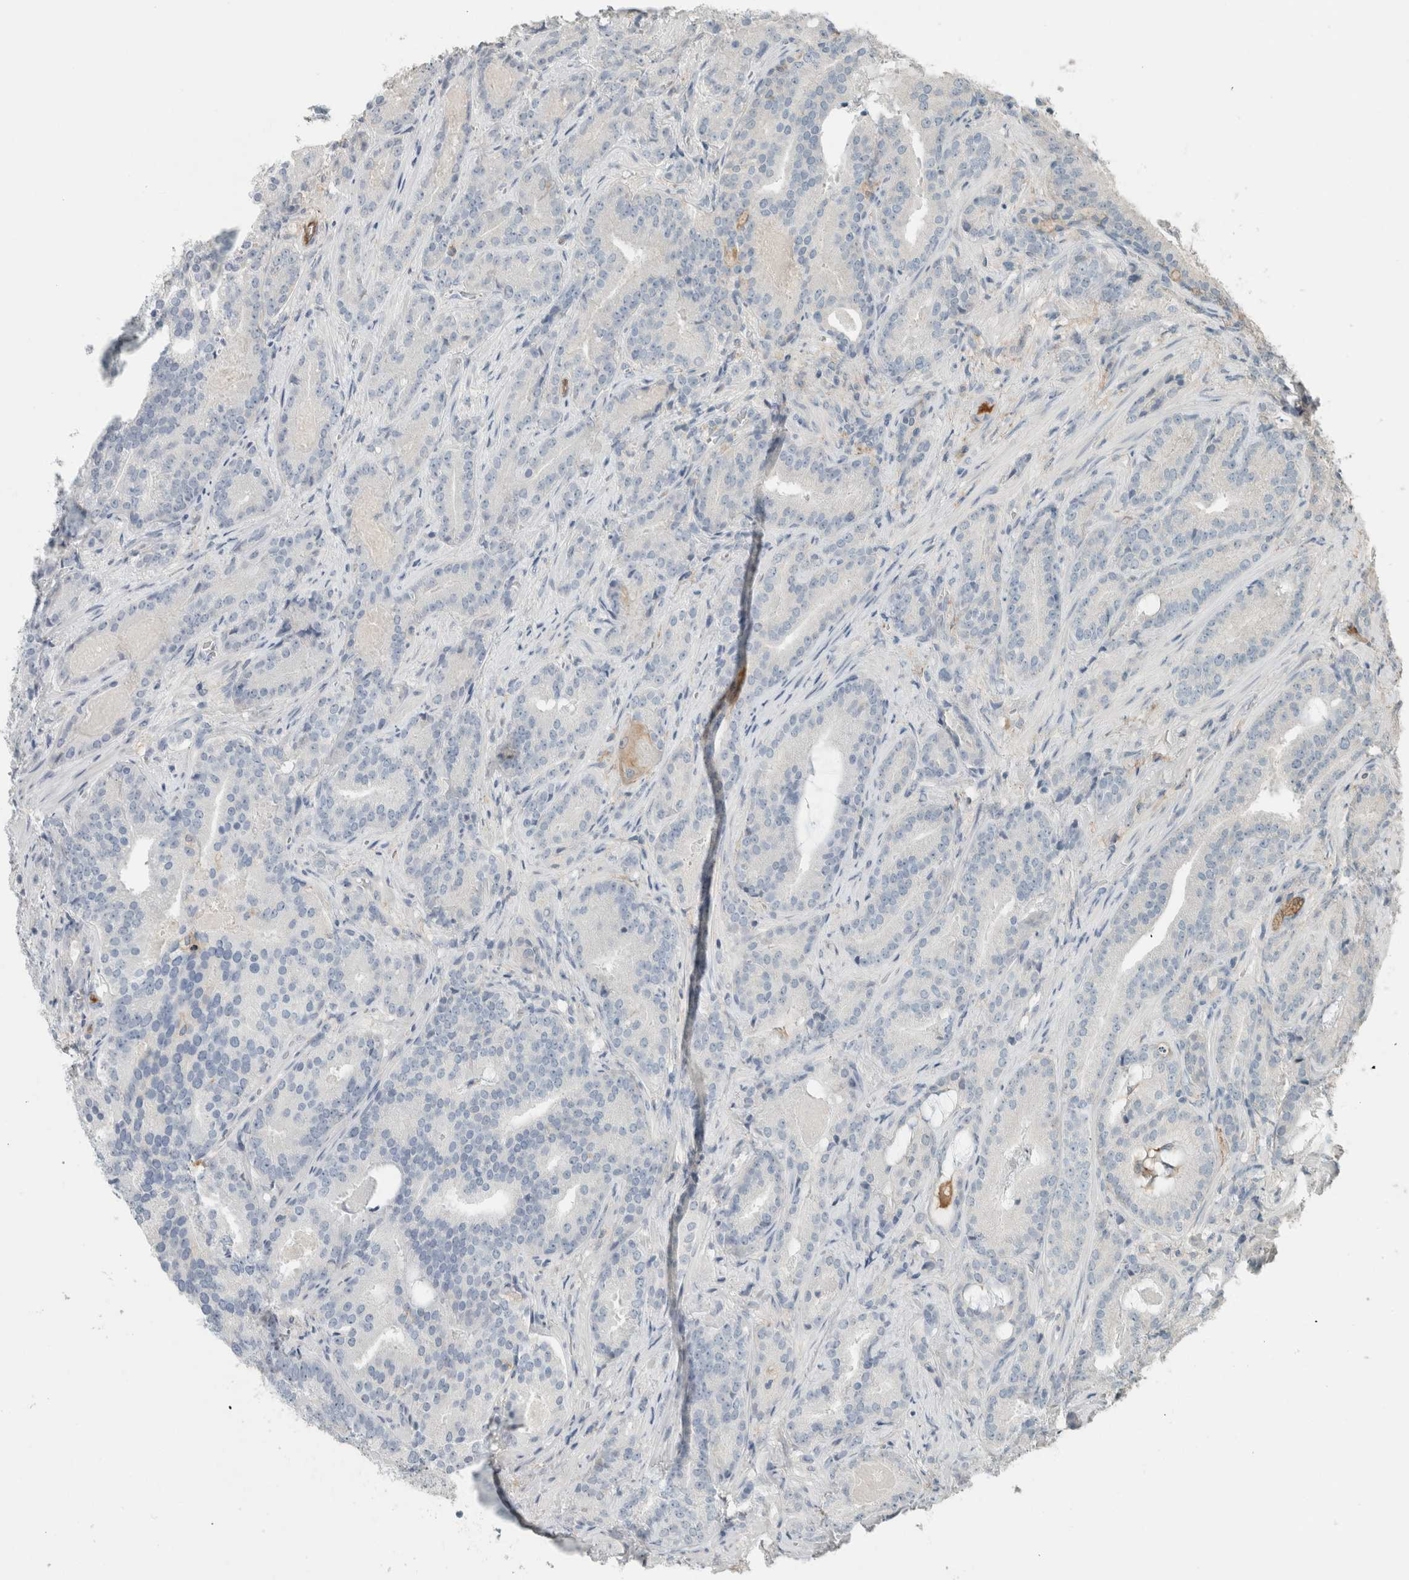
{"staining": {"intensity": "negative", "quantity": "none", "location": "none"}, "tissue": "prostate cancer", "cell_type": "Tumor cells", "image_type": "cancer", "snomed": [{"axis": "morphology", "description": "Adenocarcinoma, Low grade"}, {"axis": "topography", "description": "Prostate"}], "caption": "Tumor cells are negative for brown protein staining in prostate cancer (adenocarcinoma (low-grade)).", "gene": "SCIN", "patient": {"sex": "male", "age": 67}}